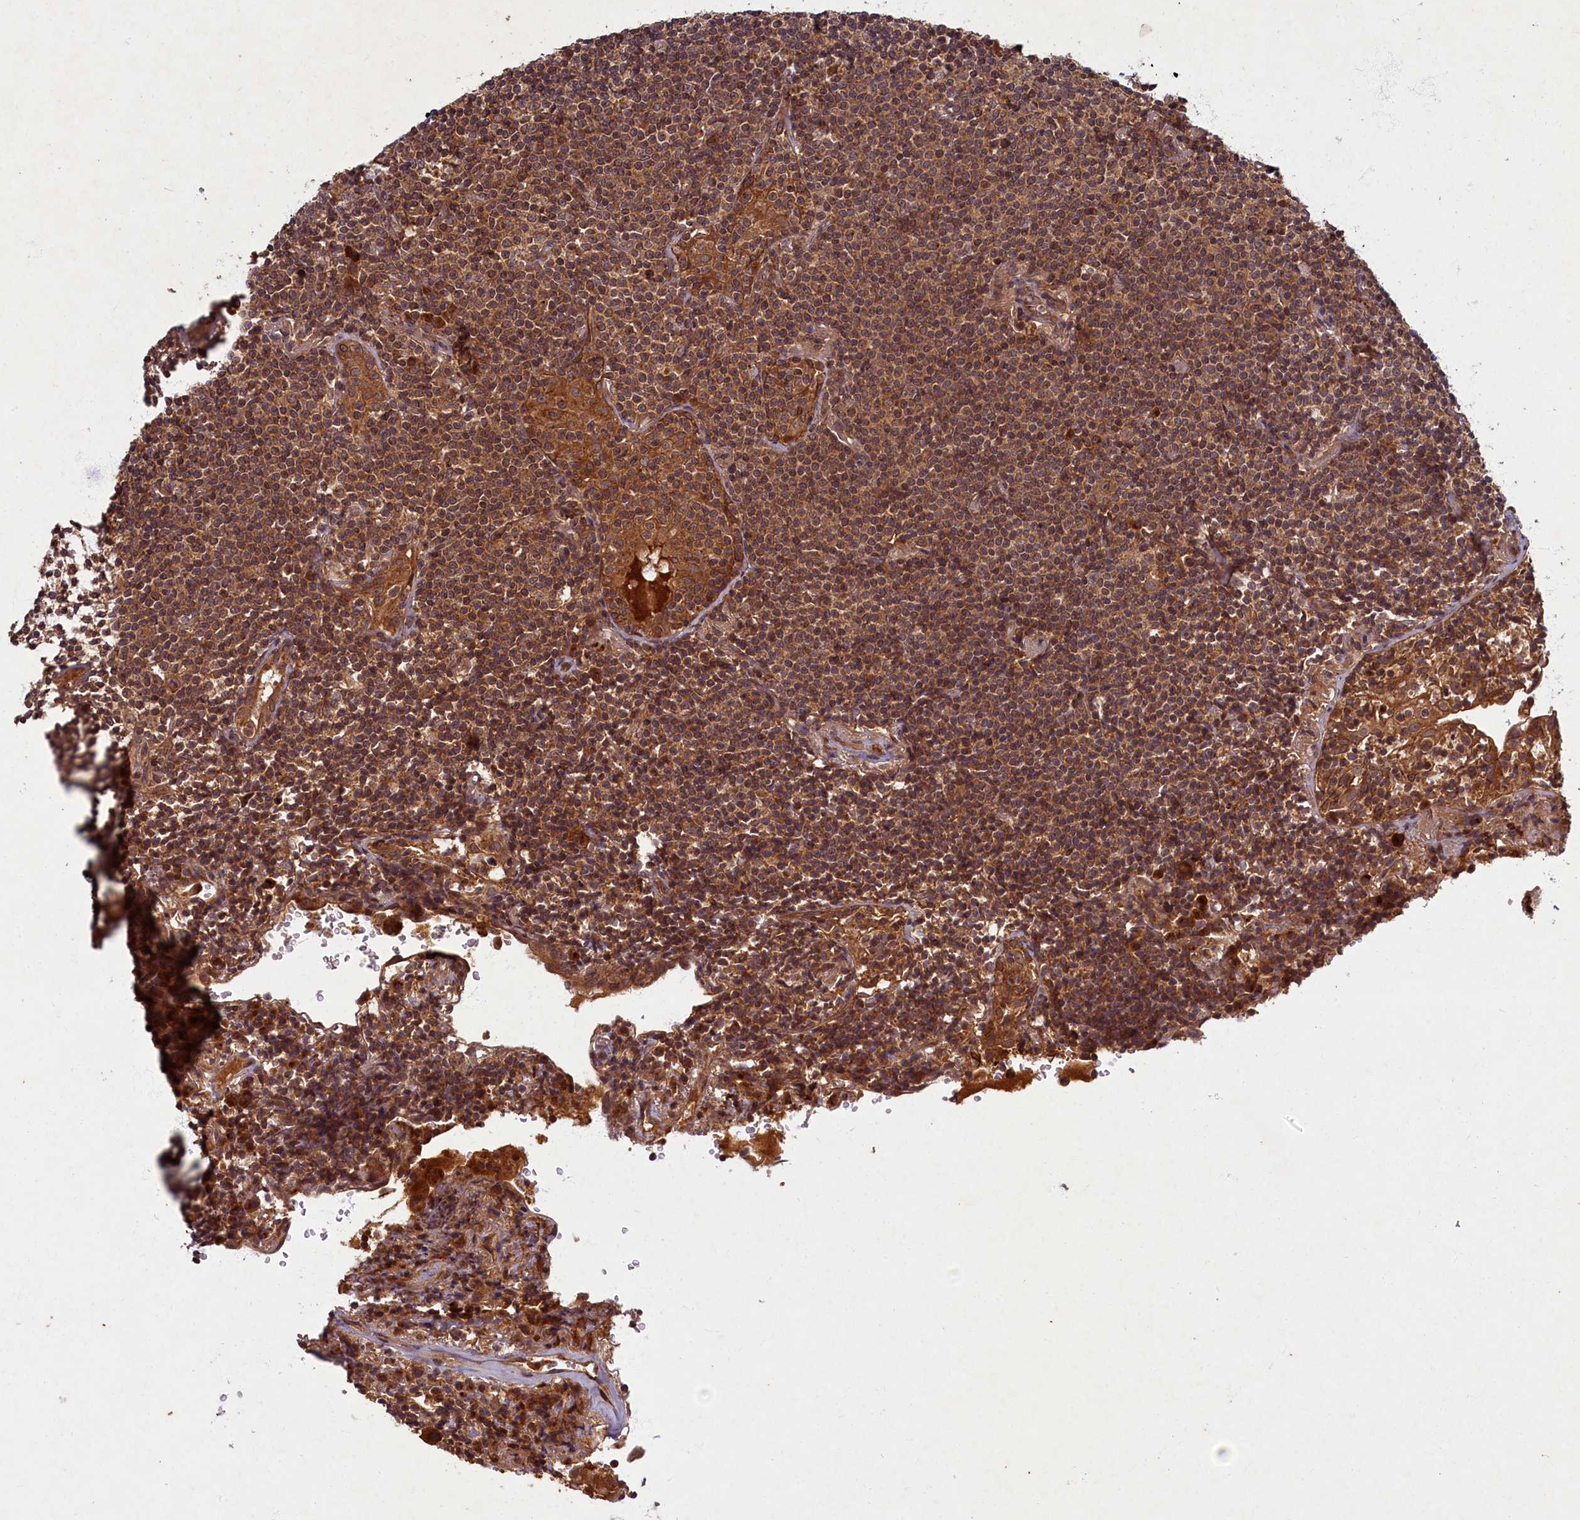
{"staining": {"intensity": "moderate", "quantity": ">75%", "location": "cytoplasmic/membranous"}, "tissue": "lymphoma", "cell_type": "Tumor cells", "image_type": "cancer", "snomed": [{"axis": "morphology", "description": "Malignant lymphoma, non-Hodgkin's type, Low grade"}, {"axis": "topography", "description": "Lung"}], "caption": "High-magnification brightfield microscopy of lymphoma stained with DAB (3,3'-diaminobenzidine) (brown) and counterstained with hematoxylin (blue). tumor cells exhibit moderate cytoplasmic/membranous expression is present in about>75% of cells.", "gene": "BICD1", "patient": {"sex": "female", "age": 71}}